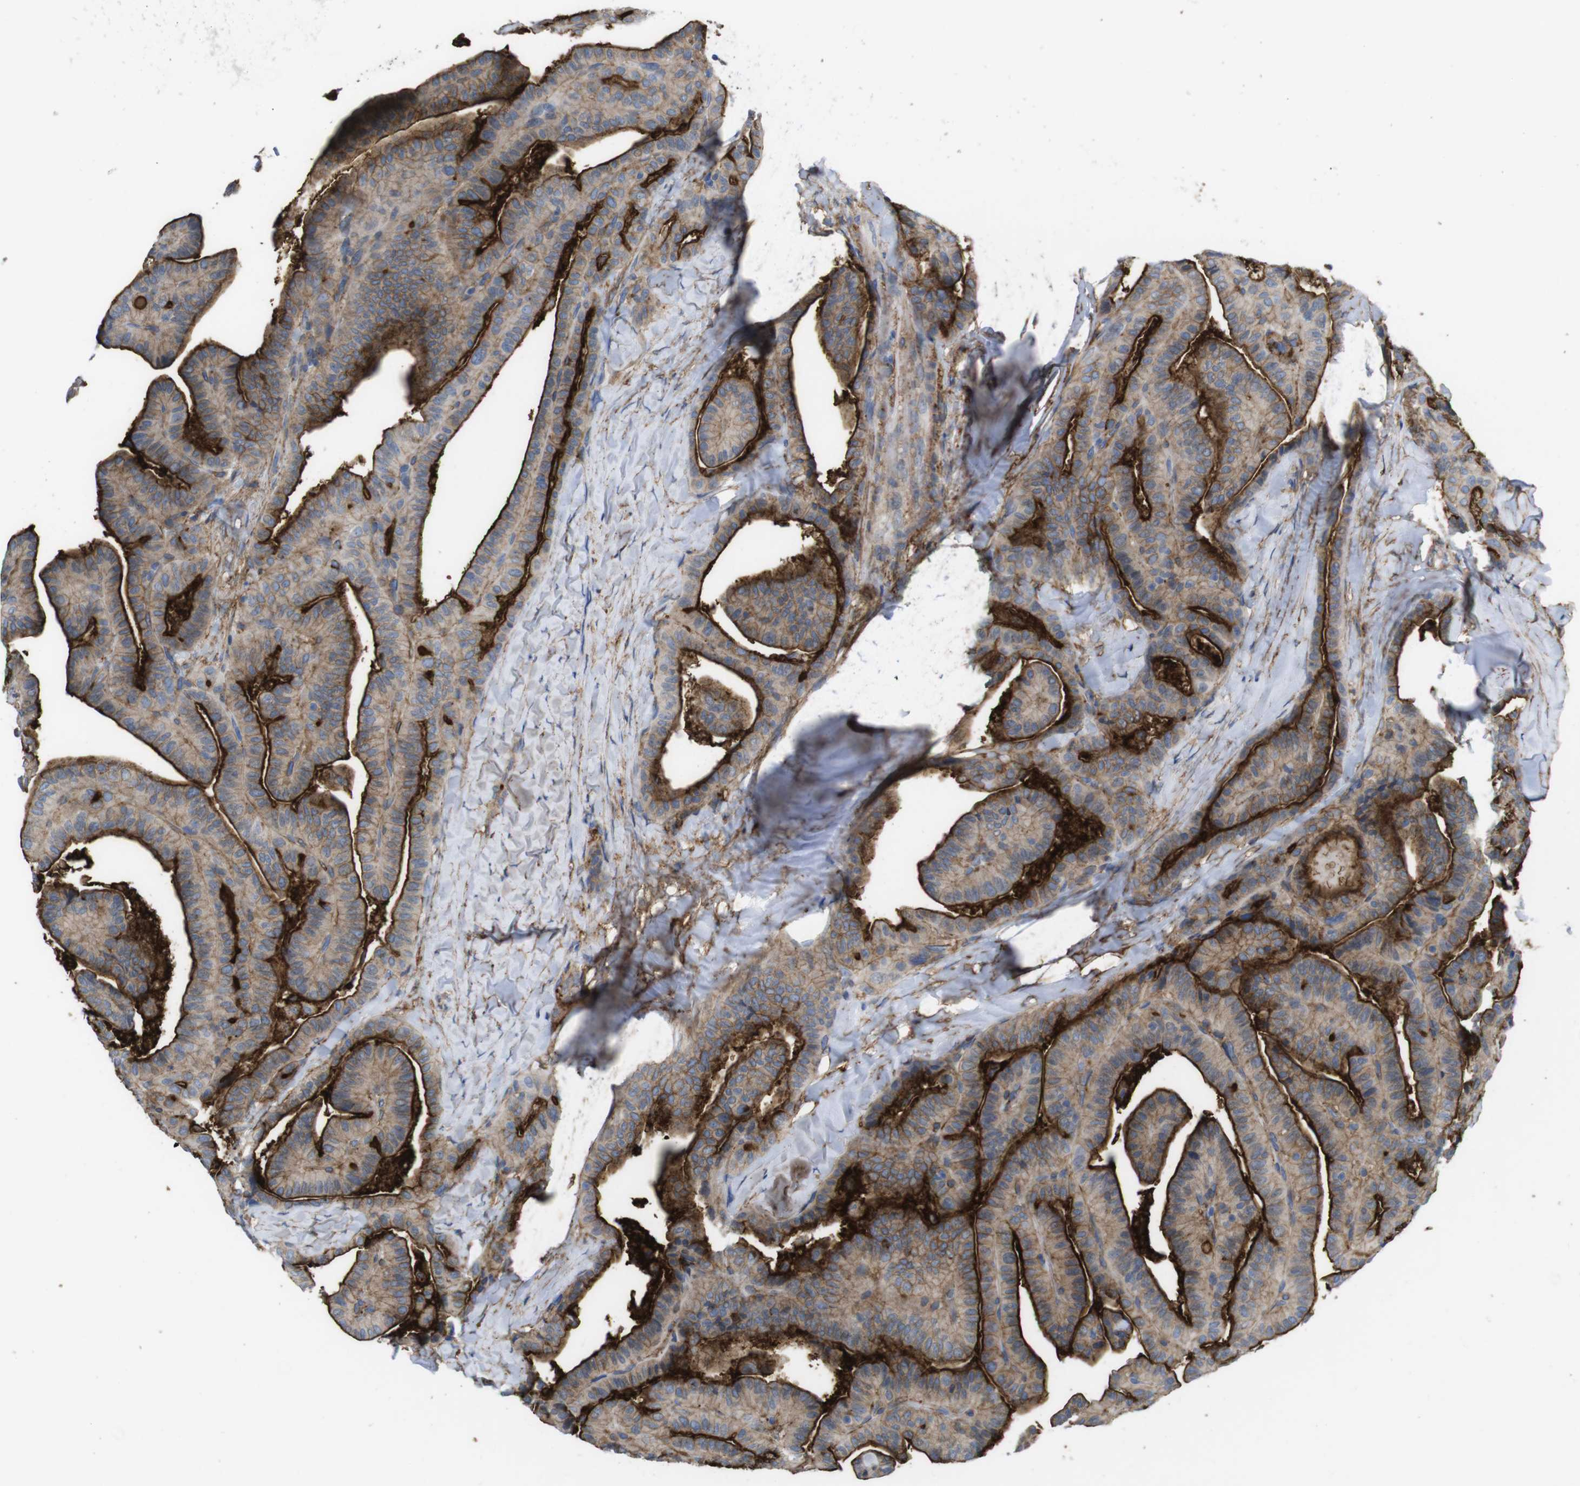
{"staining": {"intensity": "strong", "quantity": "25%-75%", "location": "cytoplasmic/membranous"}, "tissue": "thyroid cancer", "cell_type": "Tumor cells", "image_type": "cancer", "snomed": [{"axis": "morphology", "description": "Papillary adenocarcinoma, NOS"}, {"axis": "topography", "description": "Thyroid gland"}], "caption": "The photomicrograph displays a brown stain indicating the presence of a protein in the cytoplasmic/membranous of tumor cells in thyroid cancer.", "gene": "CYBRD1", "patient": {"sex": "male", "age": 77}}